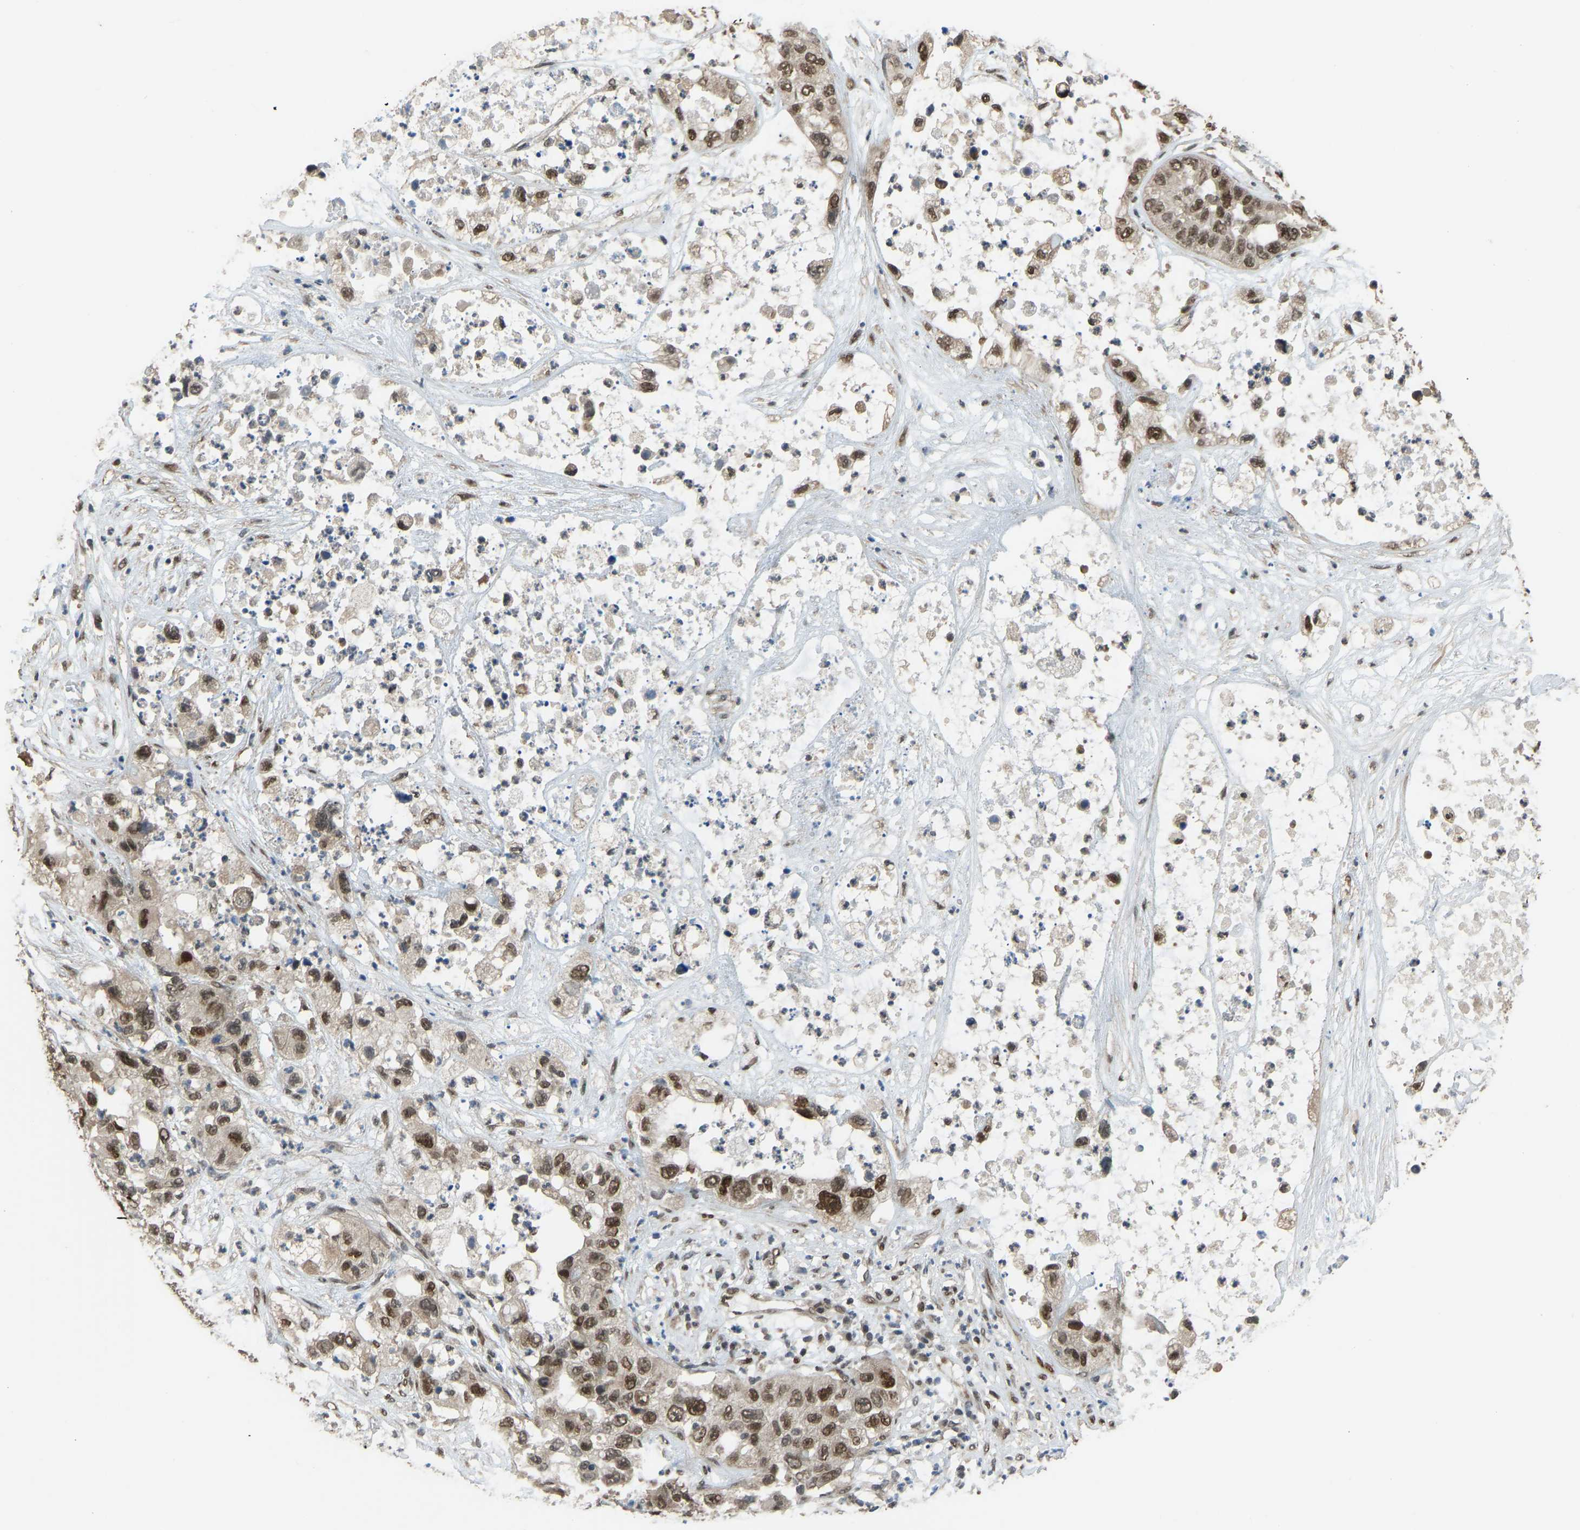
{"staining": {"intensity": "strong", "quantity": ">75%", "location": "nuclear"}, "tissue": "pancreatic cancer", "cell_type": "Tumor cells", "image_type": "cancer", "snomed": [{"axis": "morphology", "description": "Adenocarcinoma, NOS"}, {"axis": "topography", "description": "Pancreas"}], "caption": "Protein expression analysis of human pancreatic cancer reveals strong nuclear expression in about >75% of tumor cells.", "gene": "KPNA6", "patient": {"sex": "female", "age": 78}}